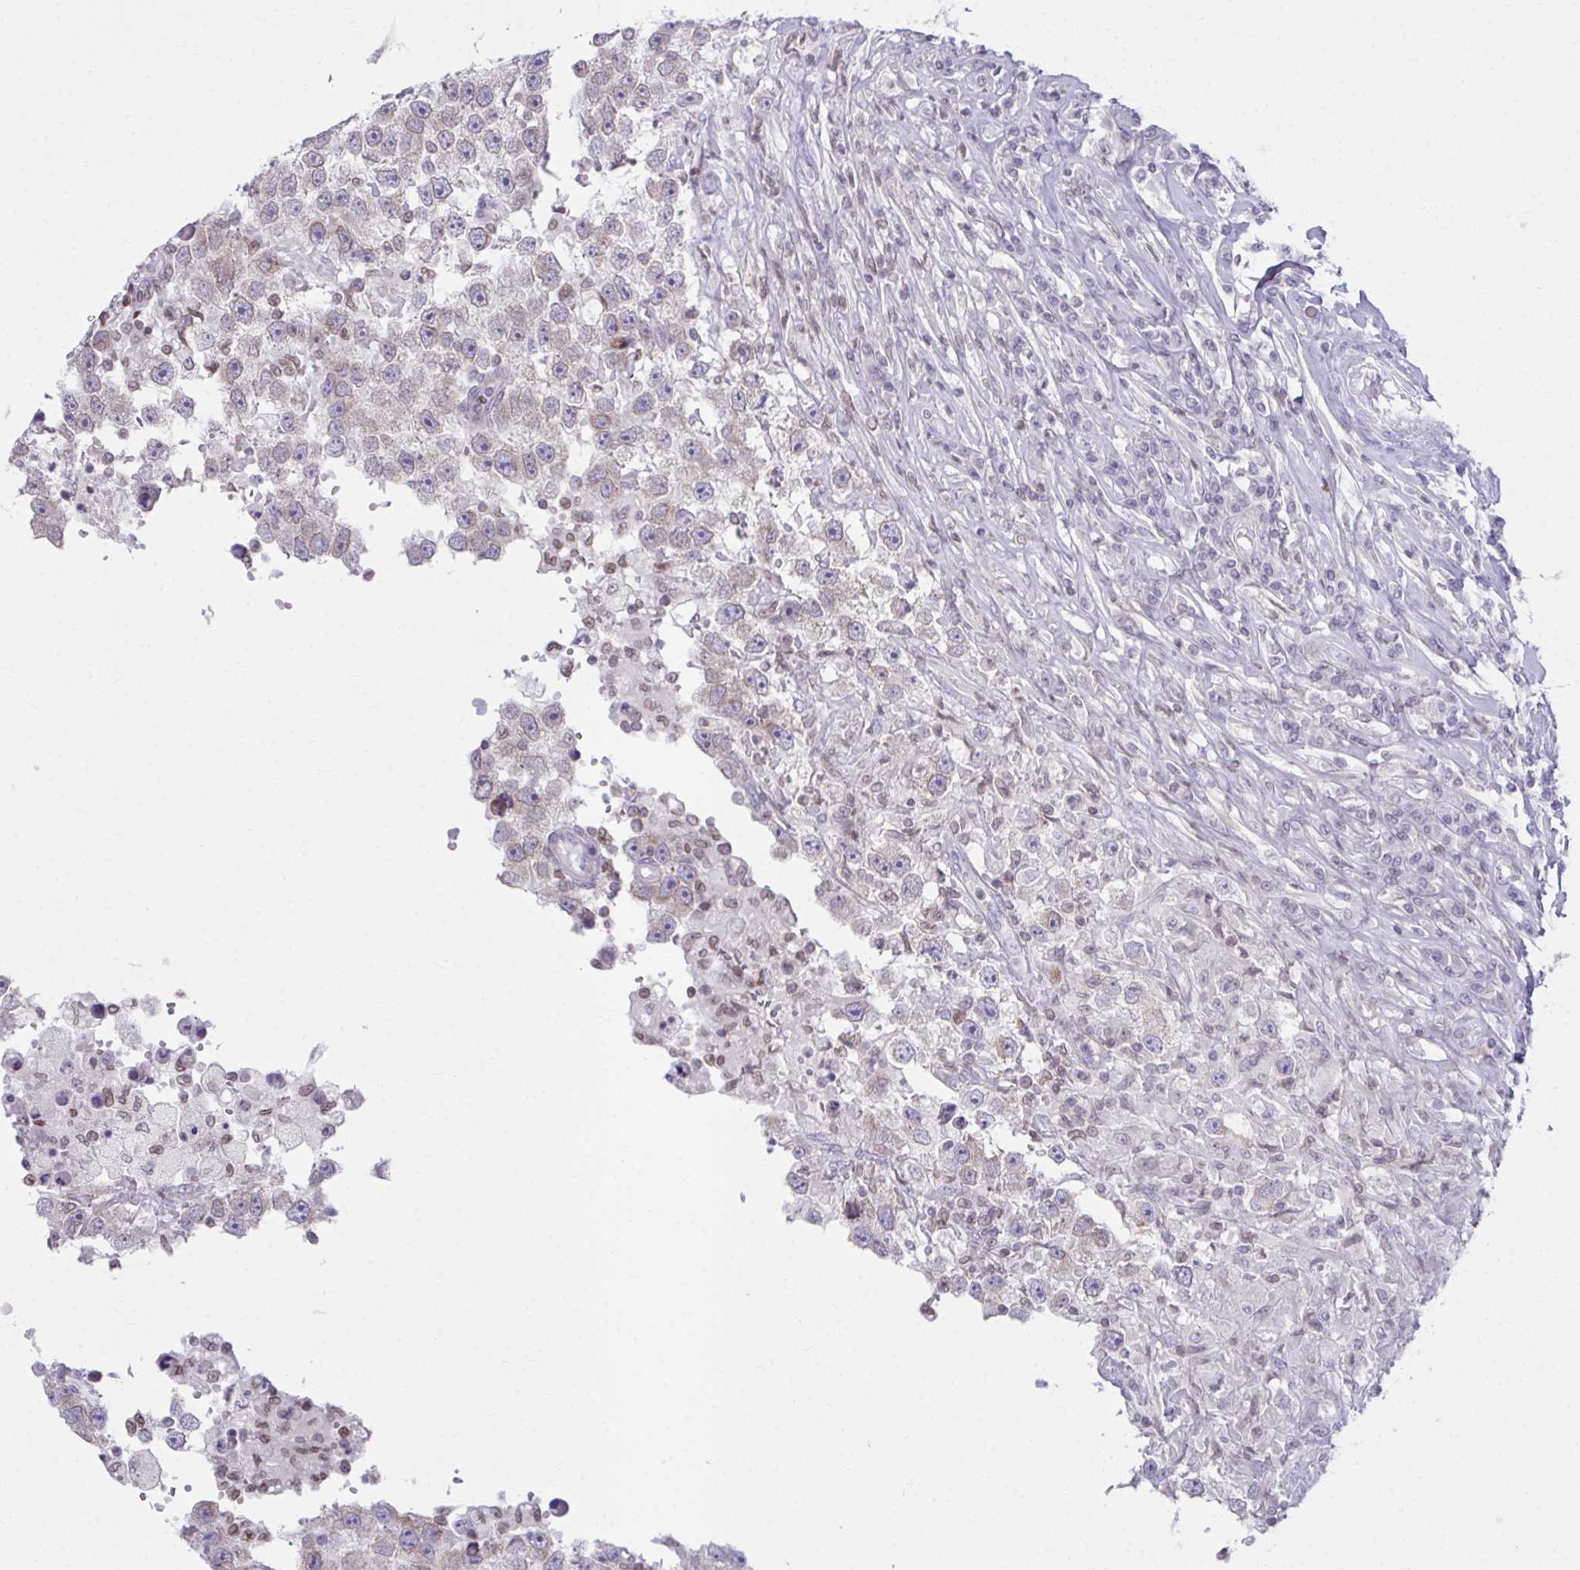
{"staining": {"intensity": "negative", "quantity": "none", "location": "none"}, "tissue": "testis cancer", "cell_type": "Tumor cells", "image_type": "cancer", "snomed": [{"axis": "morphology", "description": "Carcinoma, Embryonal, NOS"}, {"axis": "topography", "description": "Testis"}], "caption": "The immunohistochemistry (IHC) photomicrograph has no significant staining in tumor cells of testis cancer tissue.", "gene": "OR7A5", "patient": {"sex": "male", "age": 83}}